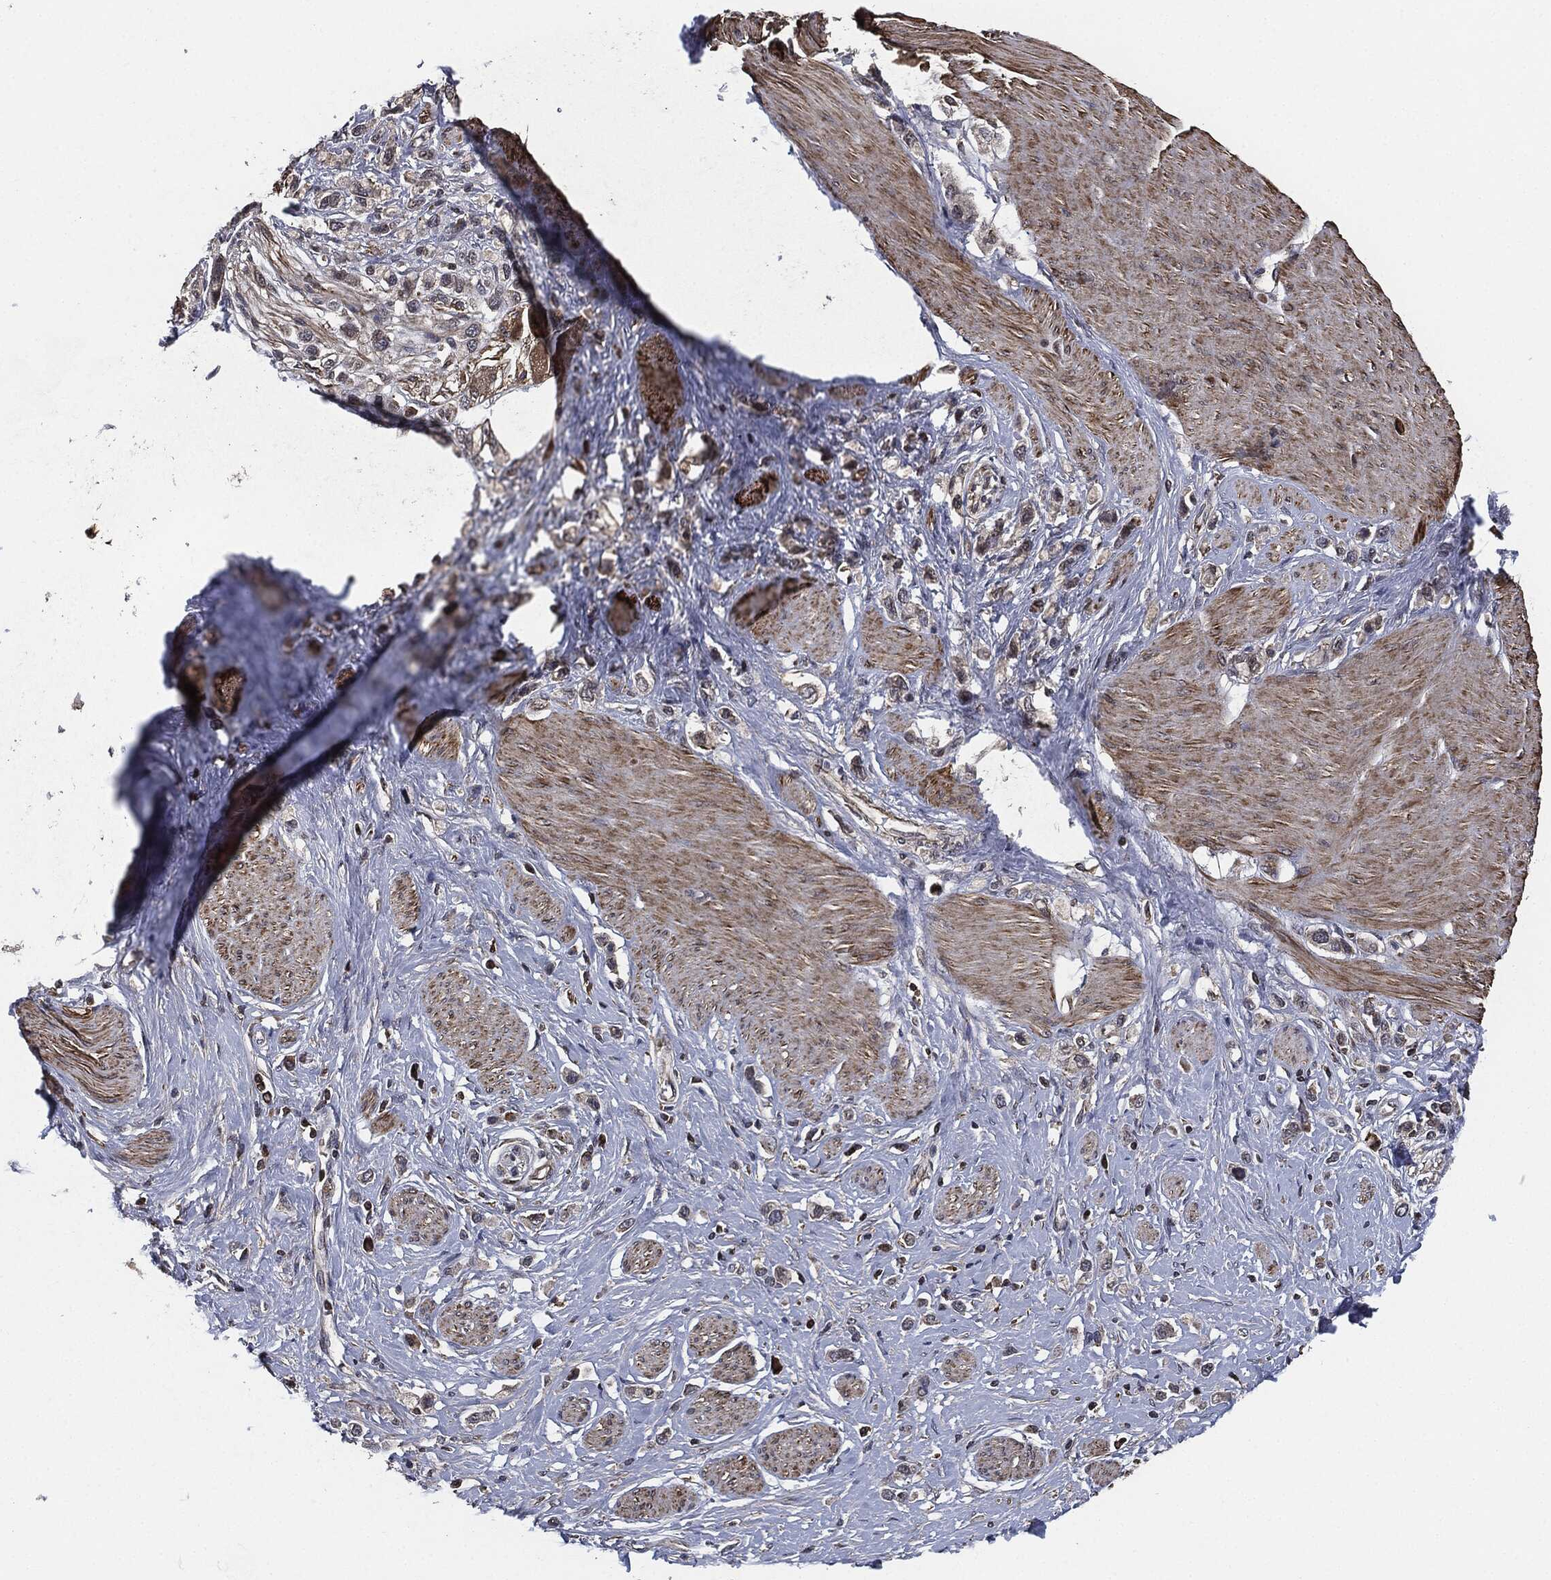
{"staining": {"intensity": "negative", "quantity": "none", "location": "none"}, "tissue": "stomach cancer", "cell_type": "Tumor cells", "image_type": "cancer", "snomed": [{"axis": "morphology", "description": "Normal tissue, NOS"}, {"axis": "morphology", "description": "Adenocarcinoma, NOS"}, {"axis": "morphology", "description": "Adenocarcinoma, High grade"}, {"axis": "topography", "description": "Stomach, upper"}, {"axis": "topography", "description": "Stomach"}], "caption": "An image of human stomach adenocarcinoma (high-grade) is negative for staining in tumor cells.", "gene": "UBR1", "patient": {"sex": "female", "age": 65}}